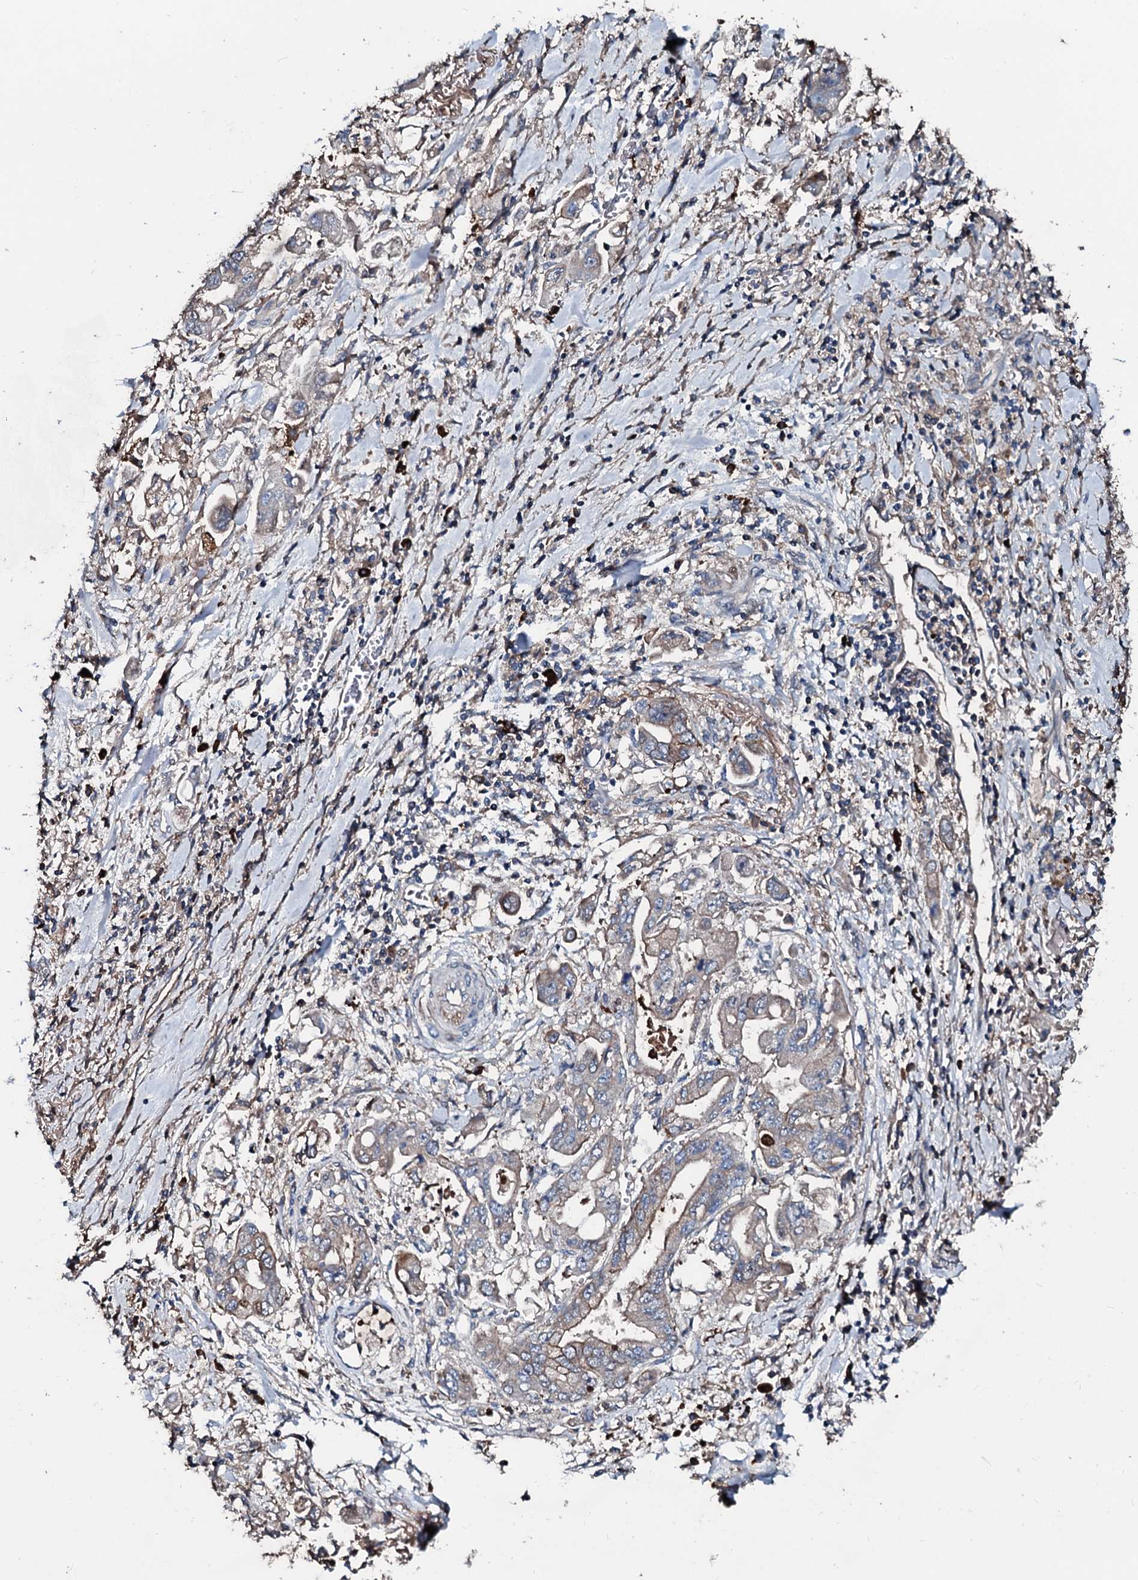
{"staining": {"intensity": "weak", "quantity": "<25%", "location": "cytoplasmic/membranous"}, "tissue": "stomach cancer", "cell_type": "Tumor cells", "image_type": "cancer", "snomed": [{"axis": "morphology", "description": "Adenocarcinoma, NOS"}, {"axis": "topography", "description": "Stomach"}], "caption": "The photomicrograph shows no staining of tumor cells in stomach adenocarcinoma.", "gene": "AARS1", "patient": {"sex": "male", "age": 62}}